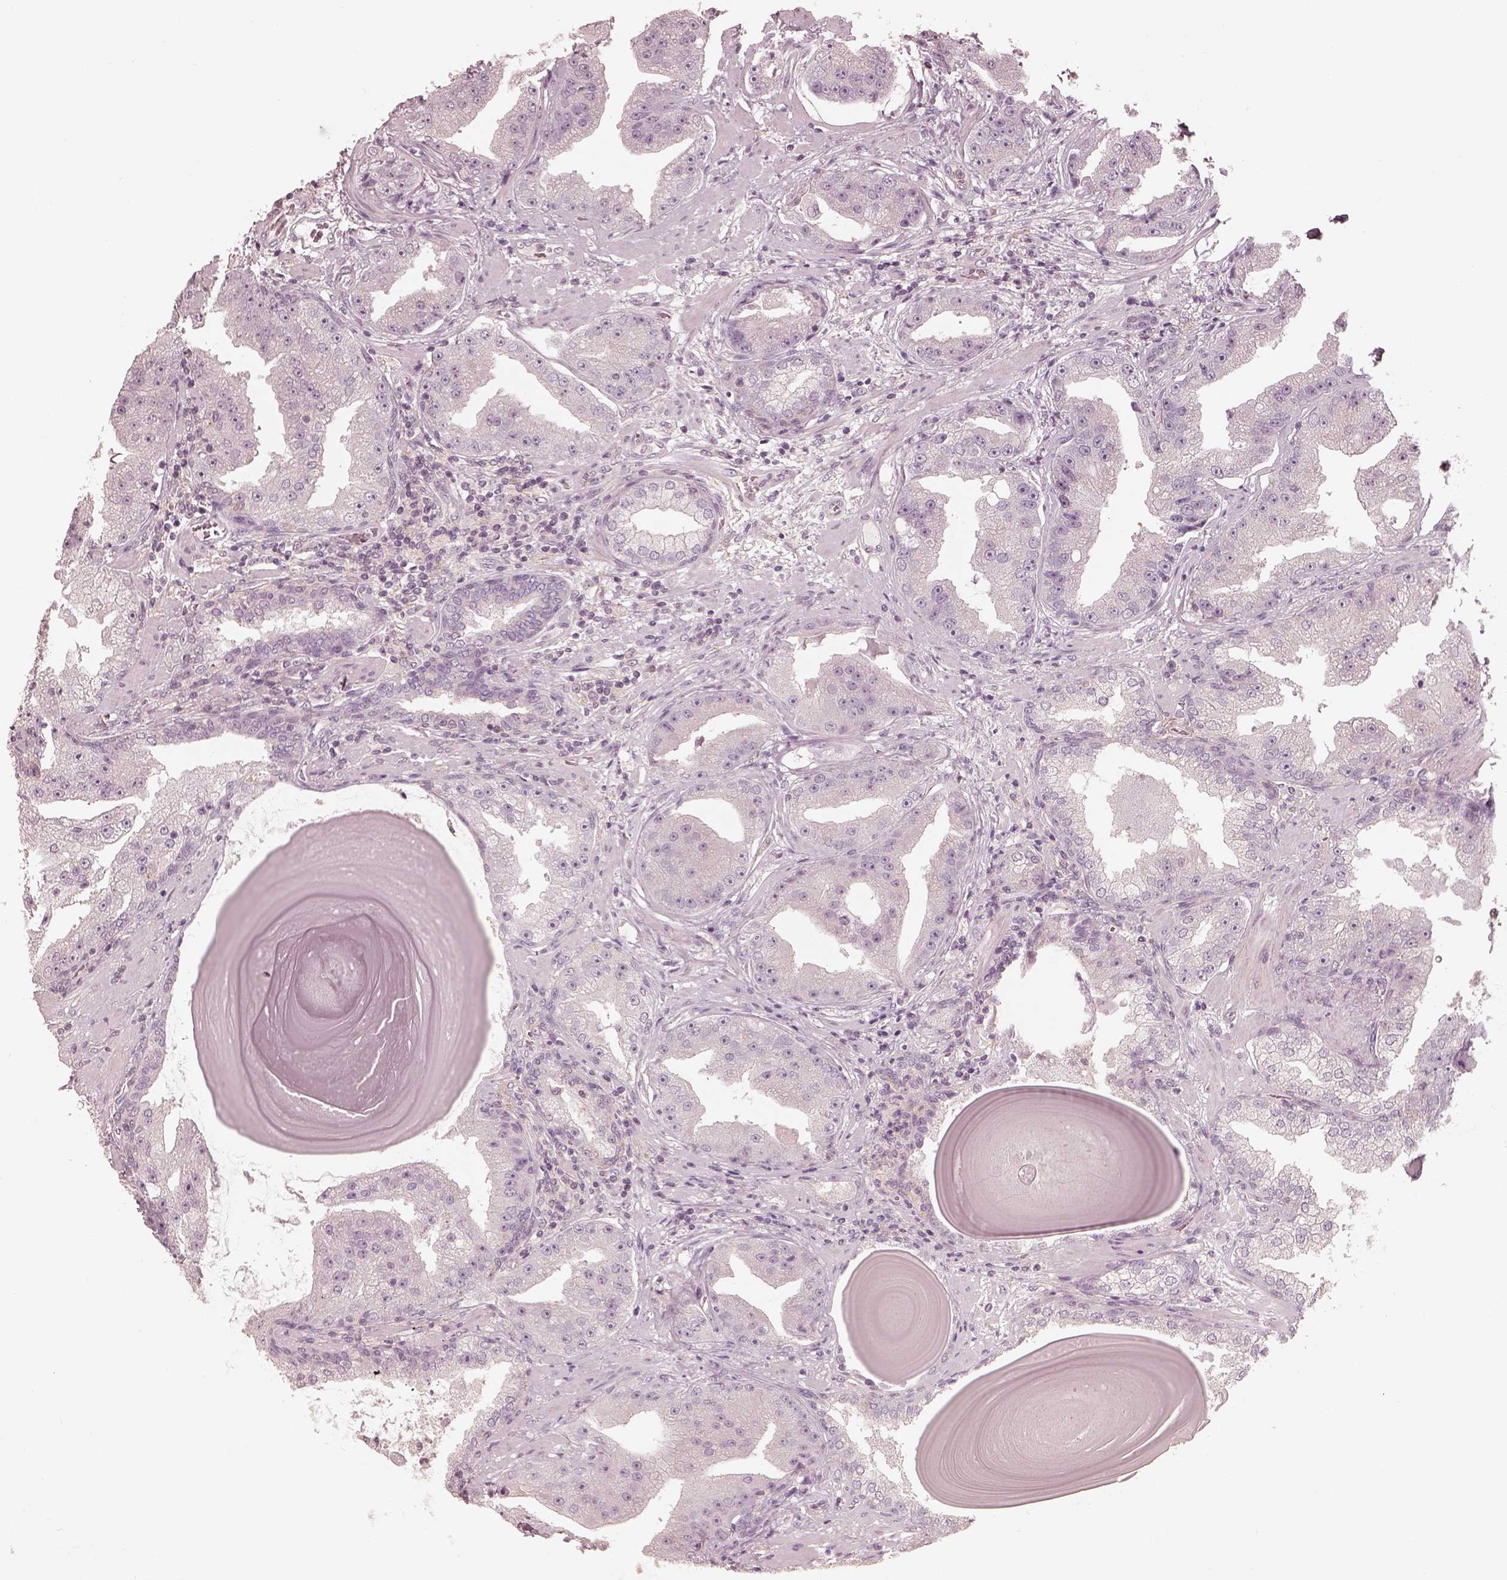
{"staining": {"intensity": "negative", "quantity": "none", "location": "none"}, "tissue": "prostate cancer", "cell_type": "Tumor cells", "image_type": "cancer", "snomed": [{"axis": "morphology", "description": "Adenocarcinoma, Low grade"}, {"axis": "topography", "description": "Prostate"}], "caption": "Immunohistochemical staining of human low-grade adenocarcinoma (prostate) demonstrates no significant expression in tumor cells.", "gene": "PRKACG", "patient": {"sex": "male", "age": 62}}